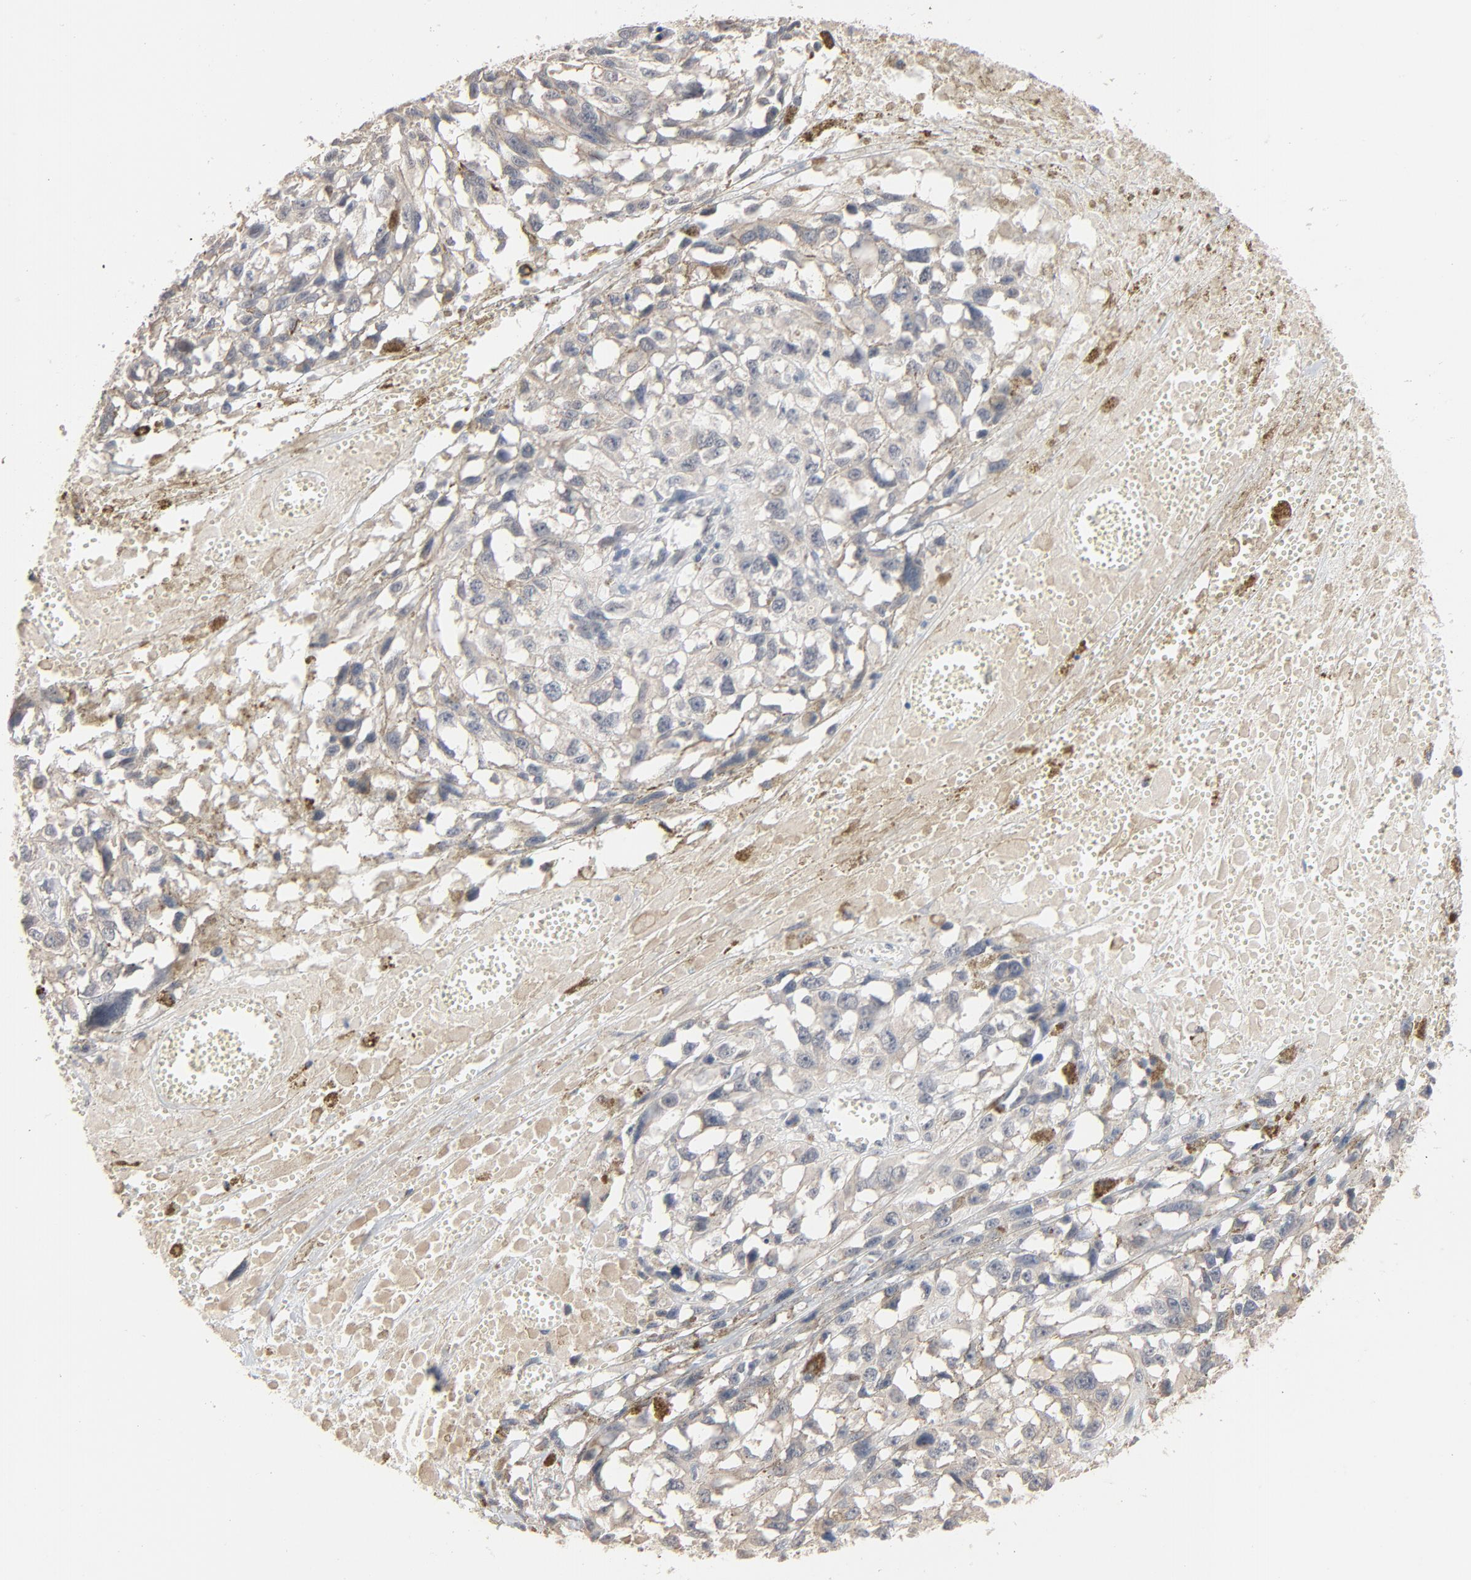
{"staining": {"intensity": "weak", "quantity": "<25%", "location": "cytoplasmic/membranous"}, "tissue": "melanoma", "cell_type": "Tumor cells", "image_type": "cancer", "snomed": [{"axis": "morphology", "description": "Malignant melanoma, Metastatic site"}, {"axis": "topography", "description": "Lymph node"}], "caption": "Human melanoma stained for a protein using IHC exhibits no staining in tumor cells.", "gene": "ITPR3", "patient": {"sex": "male", "age": 59}}